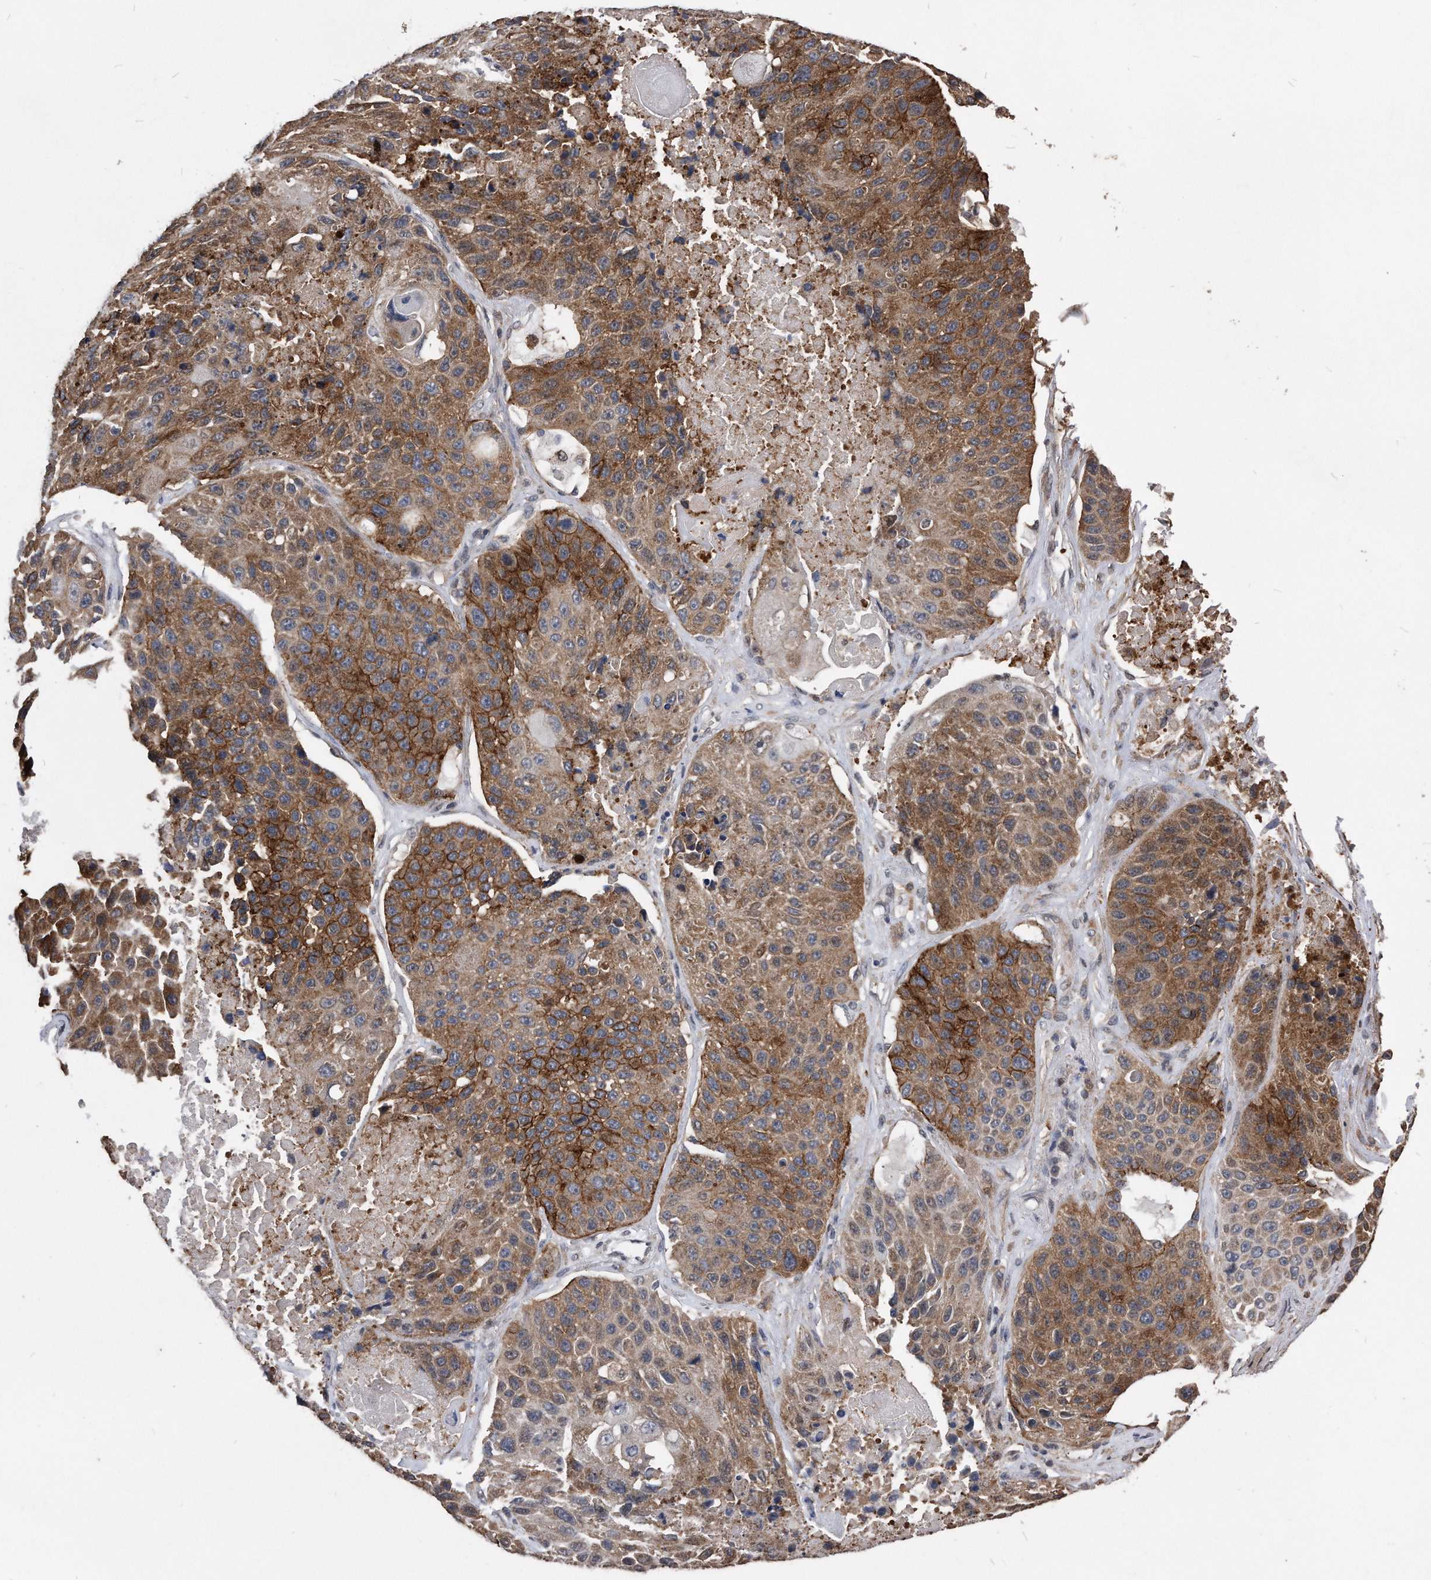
{"staining": {"intensity": "moderate", "quantity": ">75%", "location": "cytoplasmic/membranous"}, "tissue": "lung cancer", "cell_type": "Tumor cells", "image_type": "cancer", "snomed": [{"axis": "morphology", "description": "Squamous cell carcinoma, NOS"}, {"axis": "topography", "description": "Lung"}], "caption": "Protein staining displays moderate cytoplasmic/membranous positivity in about >75% of tumor cells in squamous cell carcinoma (lung). The staining was performed using DAB to visualize the protein expression in brown, while the nuclei were stained in blue with hematoxylin (Magnification: 20x).", "gene": "IL20RA", "patient": {"sex": "male", "age": 61}}